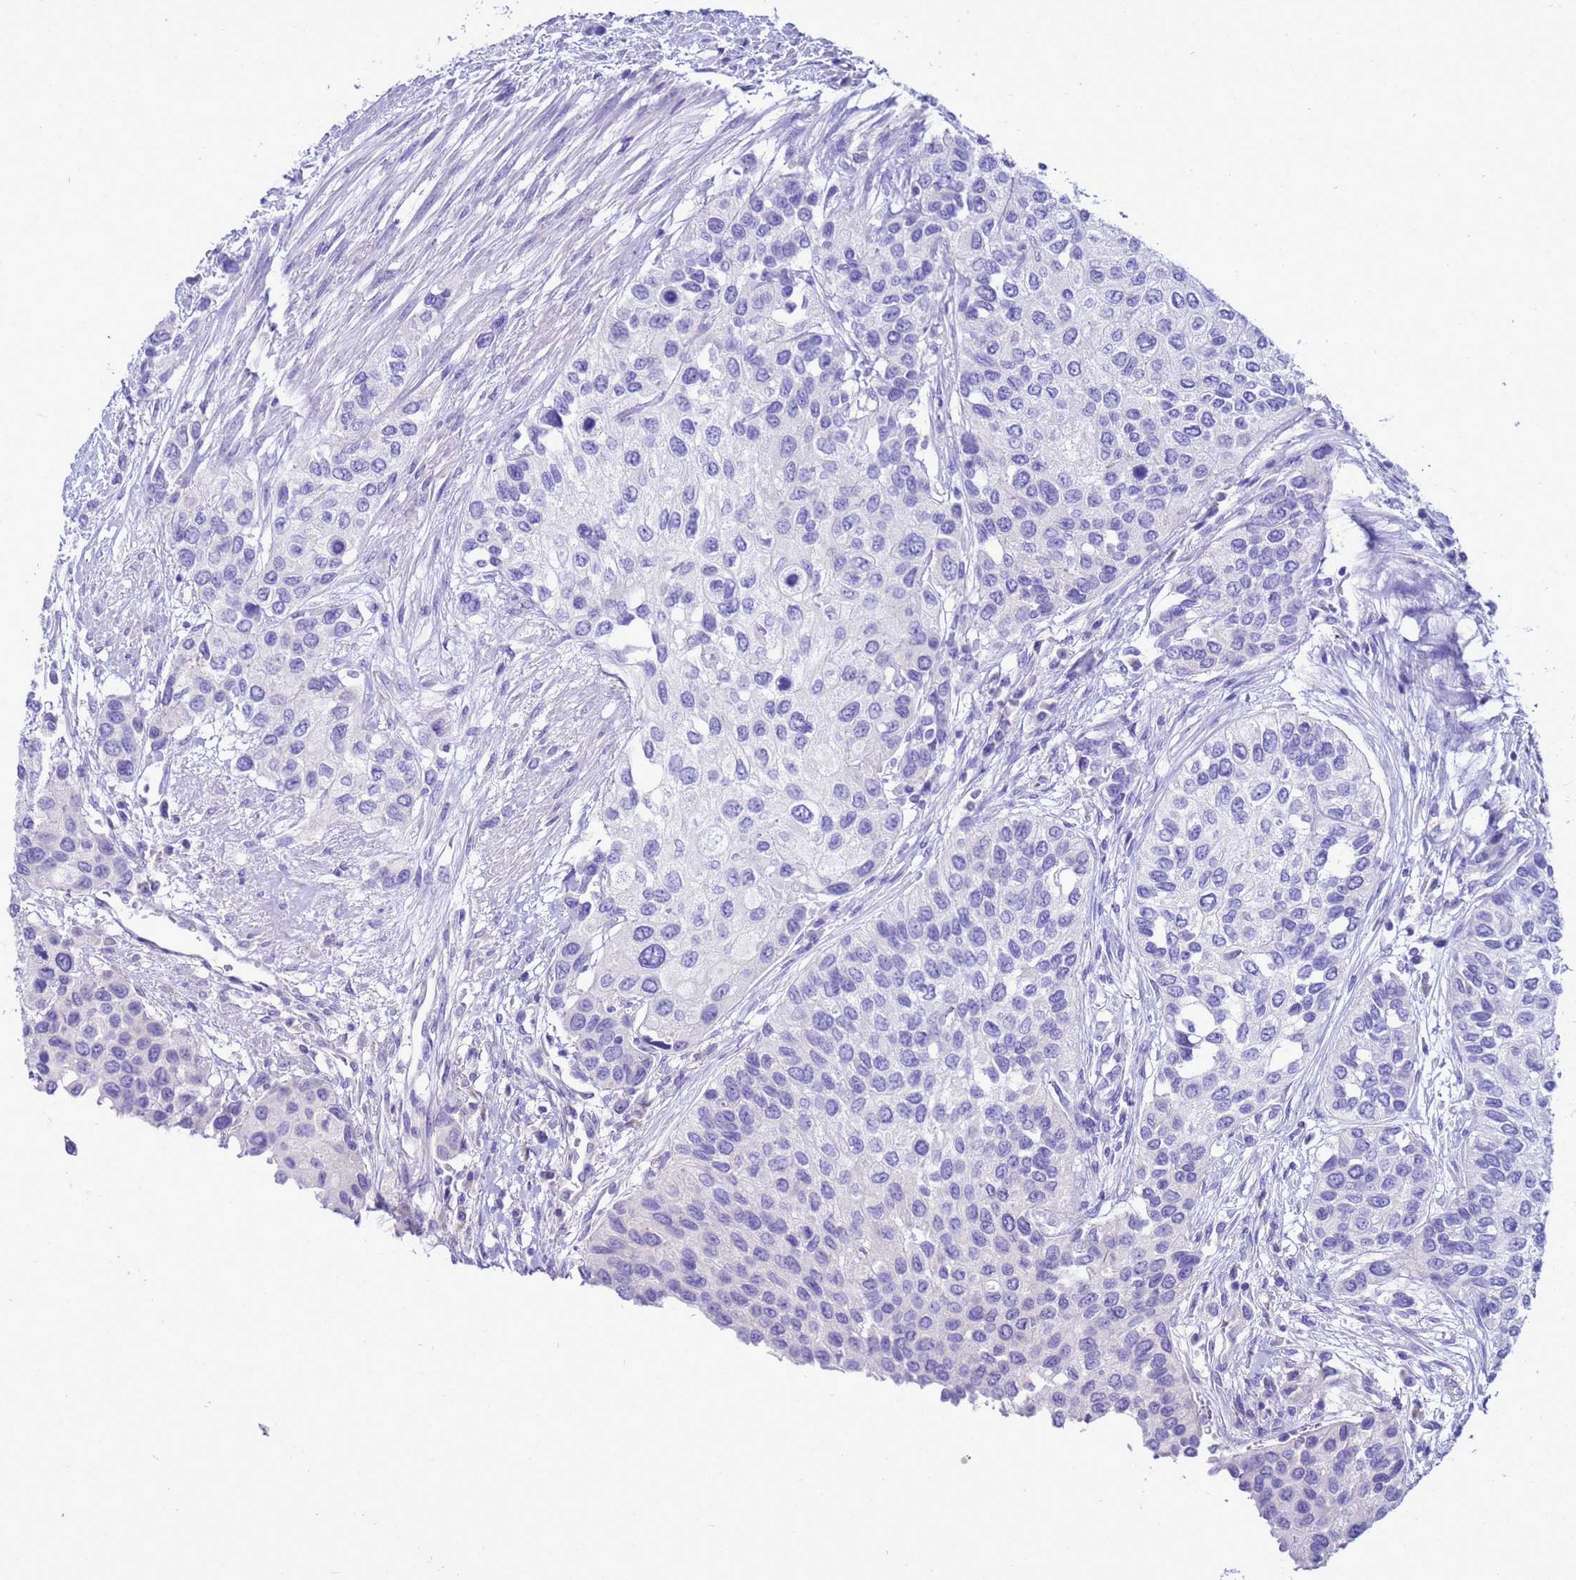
{"staining": {"intensity": "negative", "quantity": "none", "location": "none"}, "tissue": "urothelial cancer", "cell_type": "Tumor cells", "image_type": "cancer", "snomed": [{"axis": "morphology", "description": "Normal tissue, NOS"}, {"axis": "morphology", "description": "Urothelial carcinoma, High grade"}, {"axis": "topography", "description": "Vascular tissue"}, {"axis": "topography", "description": "Urinary bladder"}], "caption": "IHC histopathology image of urothelial cancer stained for a protein (brown), which displays no positivity in tumor cells. (Immunohistochemistry, brightfield microscopy, high magnification).", "gene": "BEST2", "patient": {"sex": "female", "age": 56}}